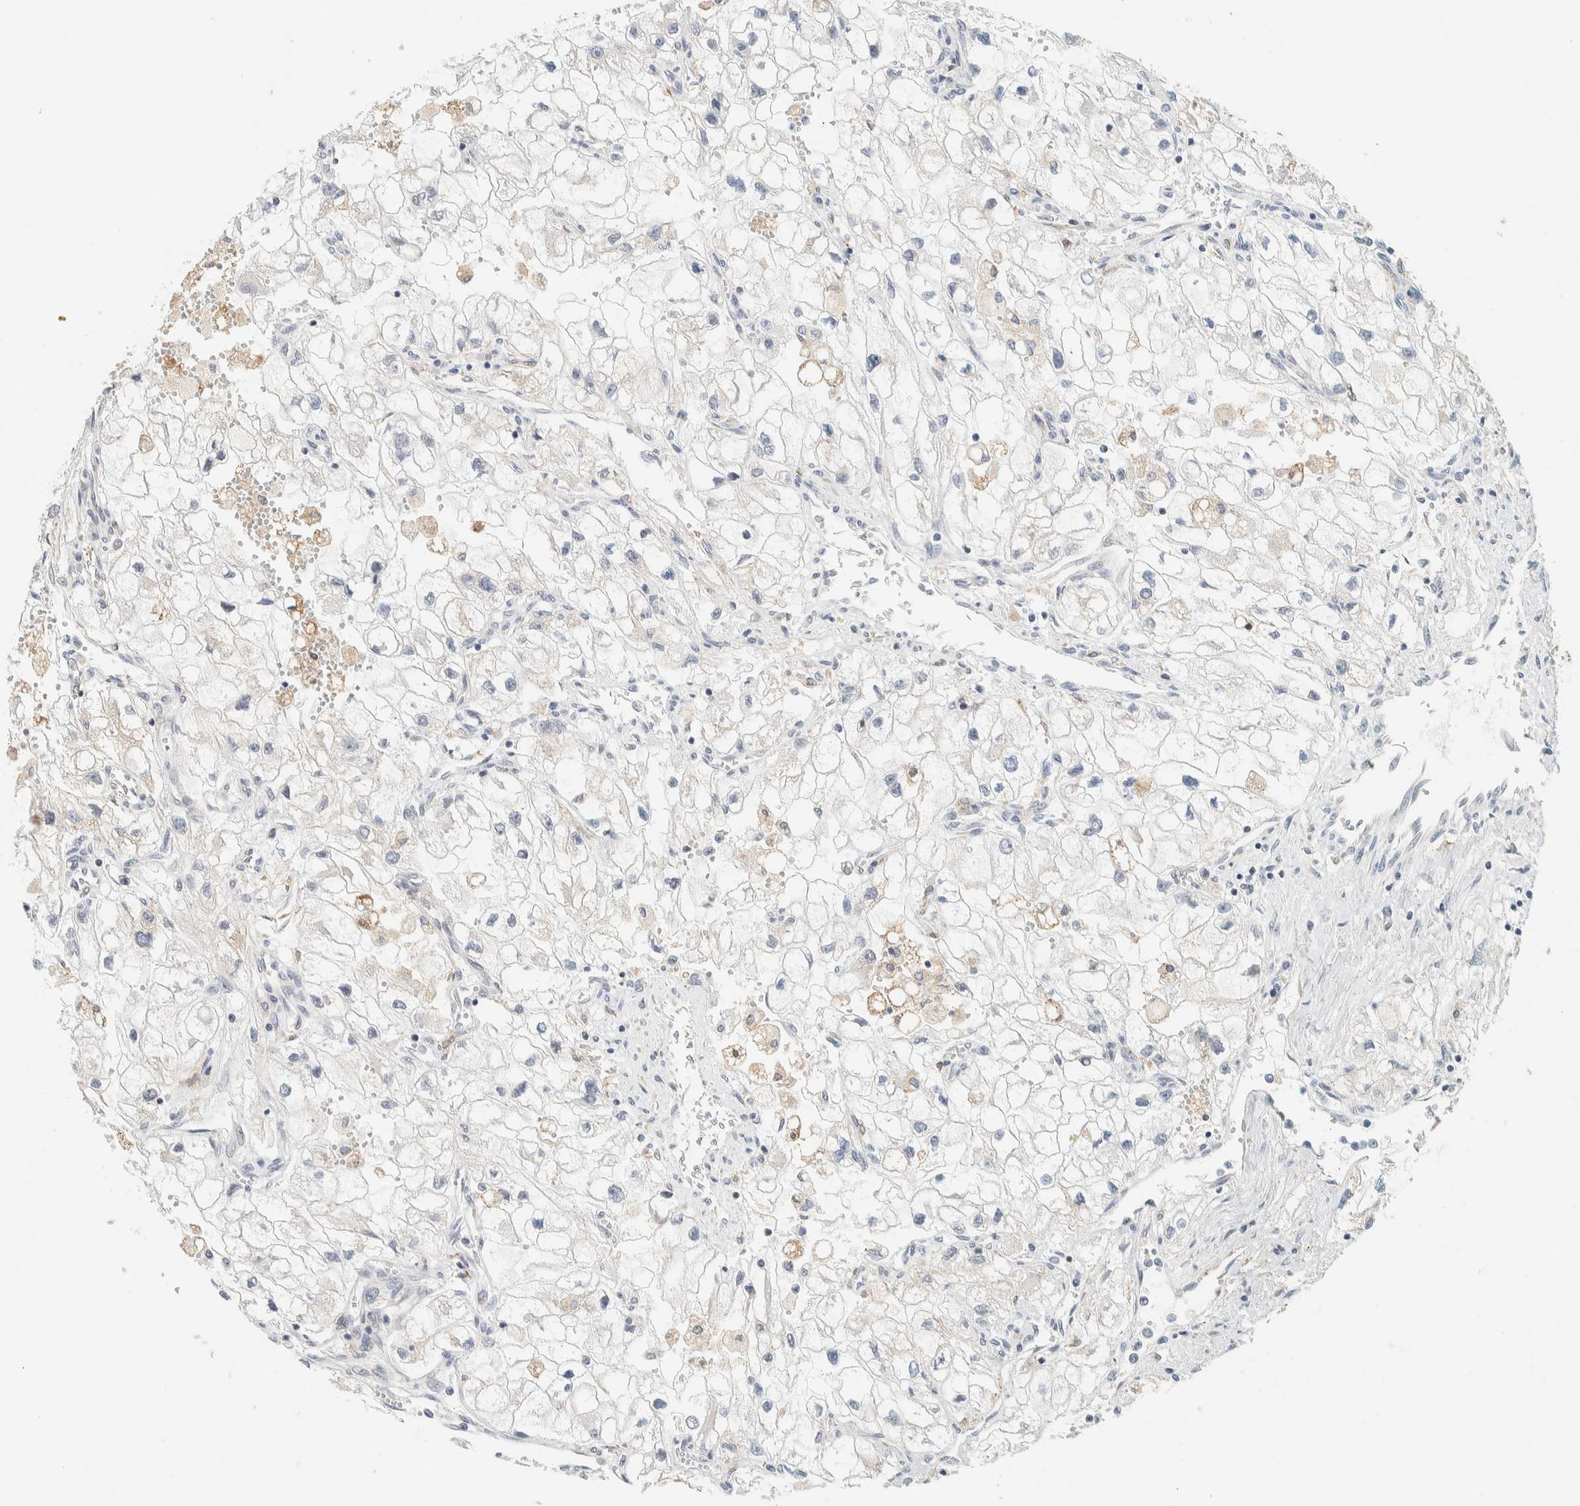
{"staining": {"intensity": "weak", "quantity": "<25%", "location": "cytoplasmic/membranous"}, "tissue": "renal cancer", "cell_type": "Tumor cells", "image_type": "cancer", "snomed": [{"axis": "morphology", "description": "Adenocarcinoma, NOS"}, {"axis": "topography", "description": "Kidney"}], "caption": "The image reveals no significant expression in tumor cells of renal adenocarcinoma. Brightfield microscopy of immunohistochemistry stained with DAB (brown) and hematoxylin (blue), captured at high magnification.", "gene": "SUMF2", "patient": {"sex": "female", "age": 70}}